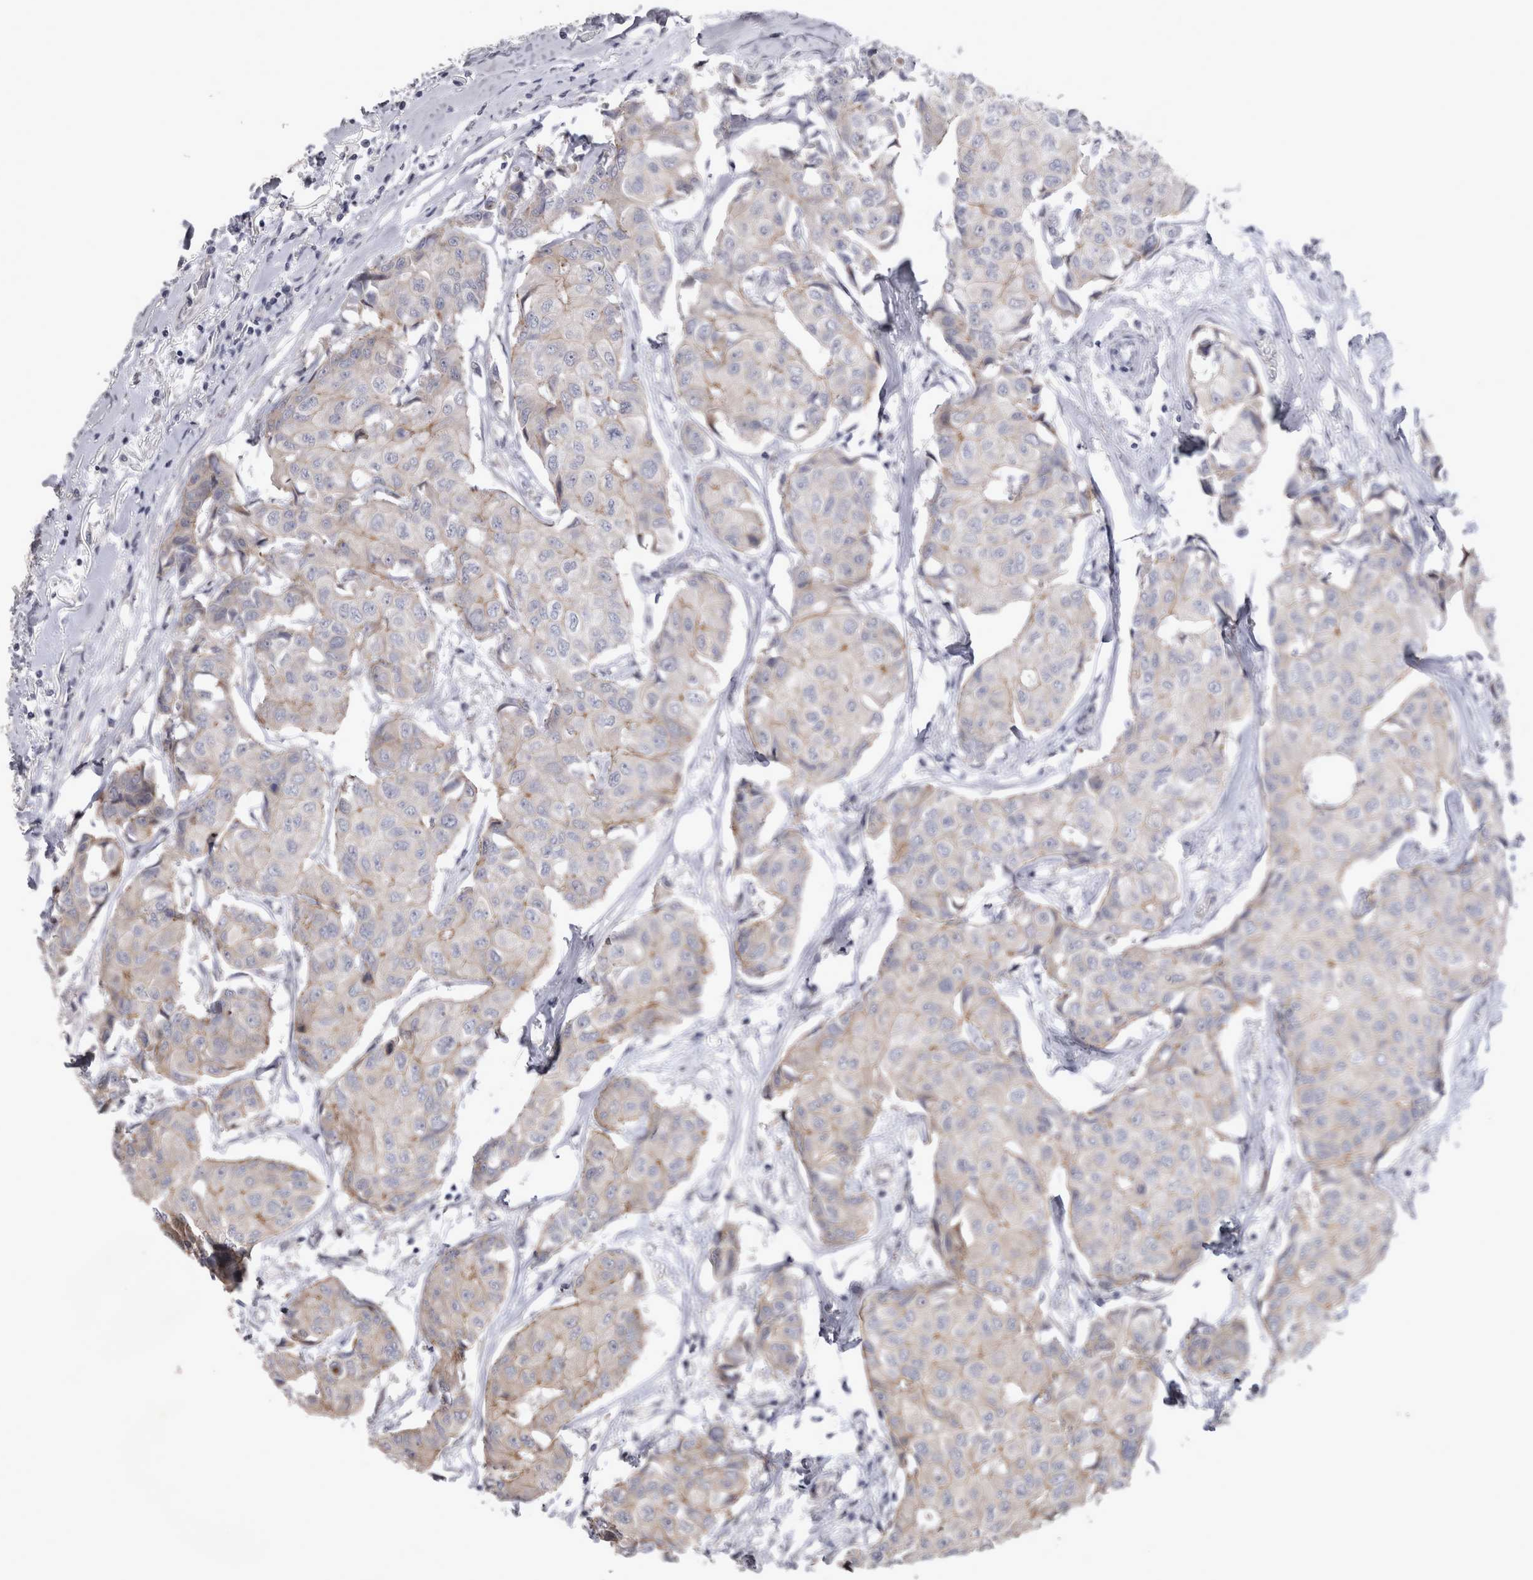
{"staining": {"intensity": "weak", "quantity": "<25%", "location": "cytoplasmic/membranous"}, "tissue": "breast cancer", "cell_type": "Tumor cells", "image_type": "cancer", "snomed": [{"axis": "morphology", "description": "Duct carcinoma"}, {"axis": "topography", "description": "Breast"}], "caption": "Breast infiltrating ductal carcinoma was stained to show a protein in brown. There is no significant staining in tumor cells. (DAB immunohistochemistry with hematoxylin counter stain).", "gene": "NENF", "patient": {"sex": "female", "age": 80}}